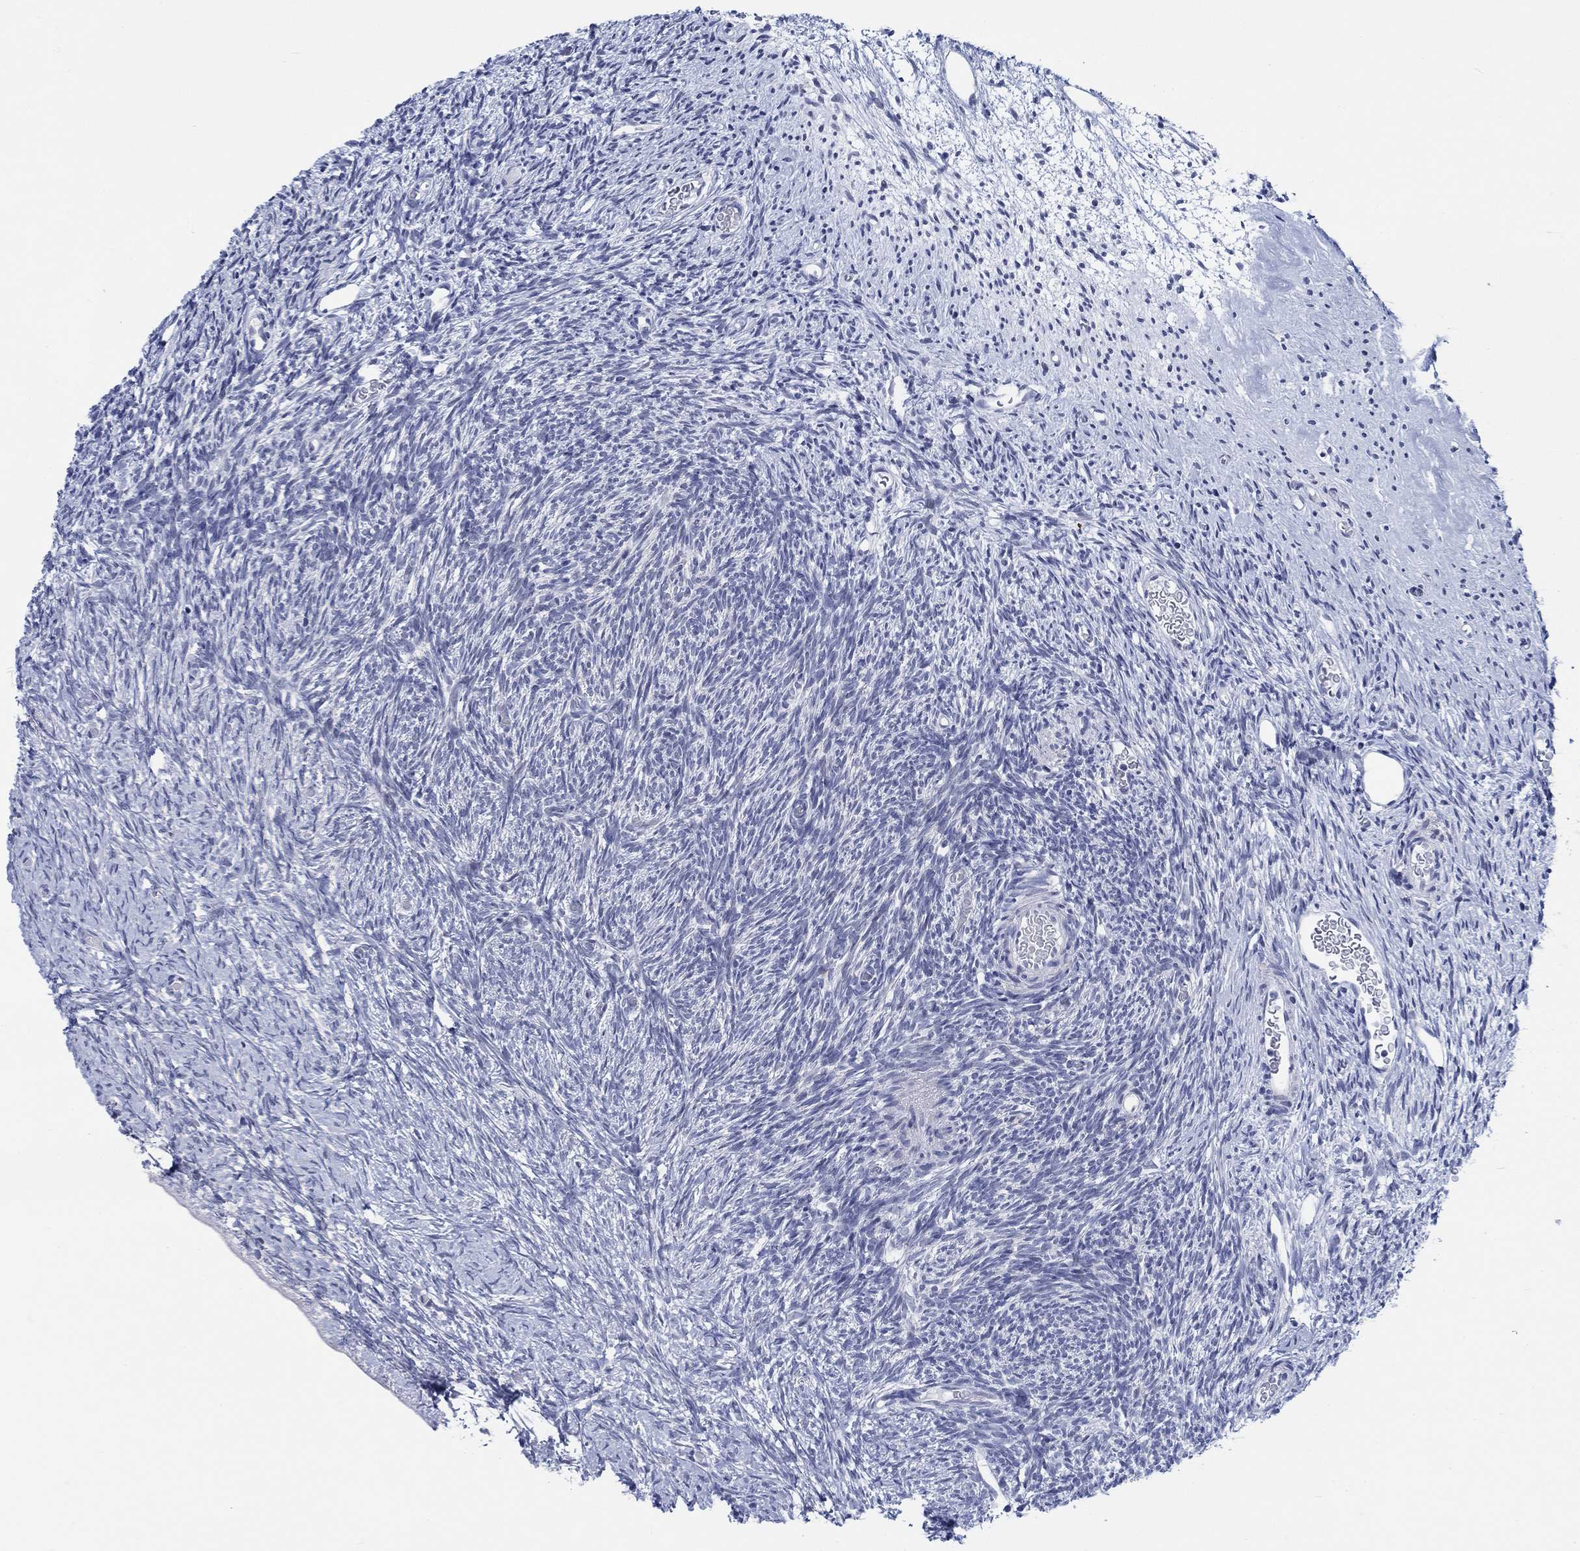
{"staining": {"intensity": "moderate", "quantity": ">75%", "location": "cytoplasmic/membranous"}, "tissue": "ovary", "cell_type": "Follicle cells", "image_type": "normal", "snomed": [{"axis": "morphology", "description": "Normal tissue, NOS"}, {"axis": "topography", "description": "Ovary"}], "caption": "Immunohistochemical staining of normal human ovary shows >75% levels of moderate cytoplasmic/membranous protein positivity in approximately >75% of follicle cells.", "gene": "NEU3", "patient": {"sex": "female", "age": 39}}